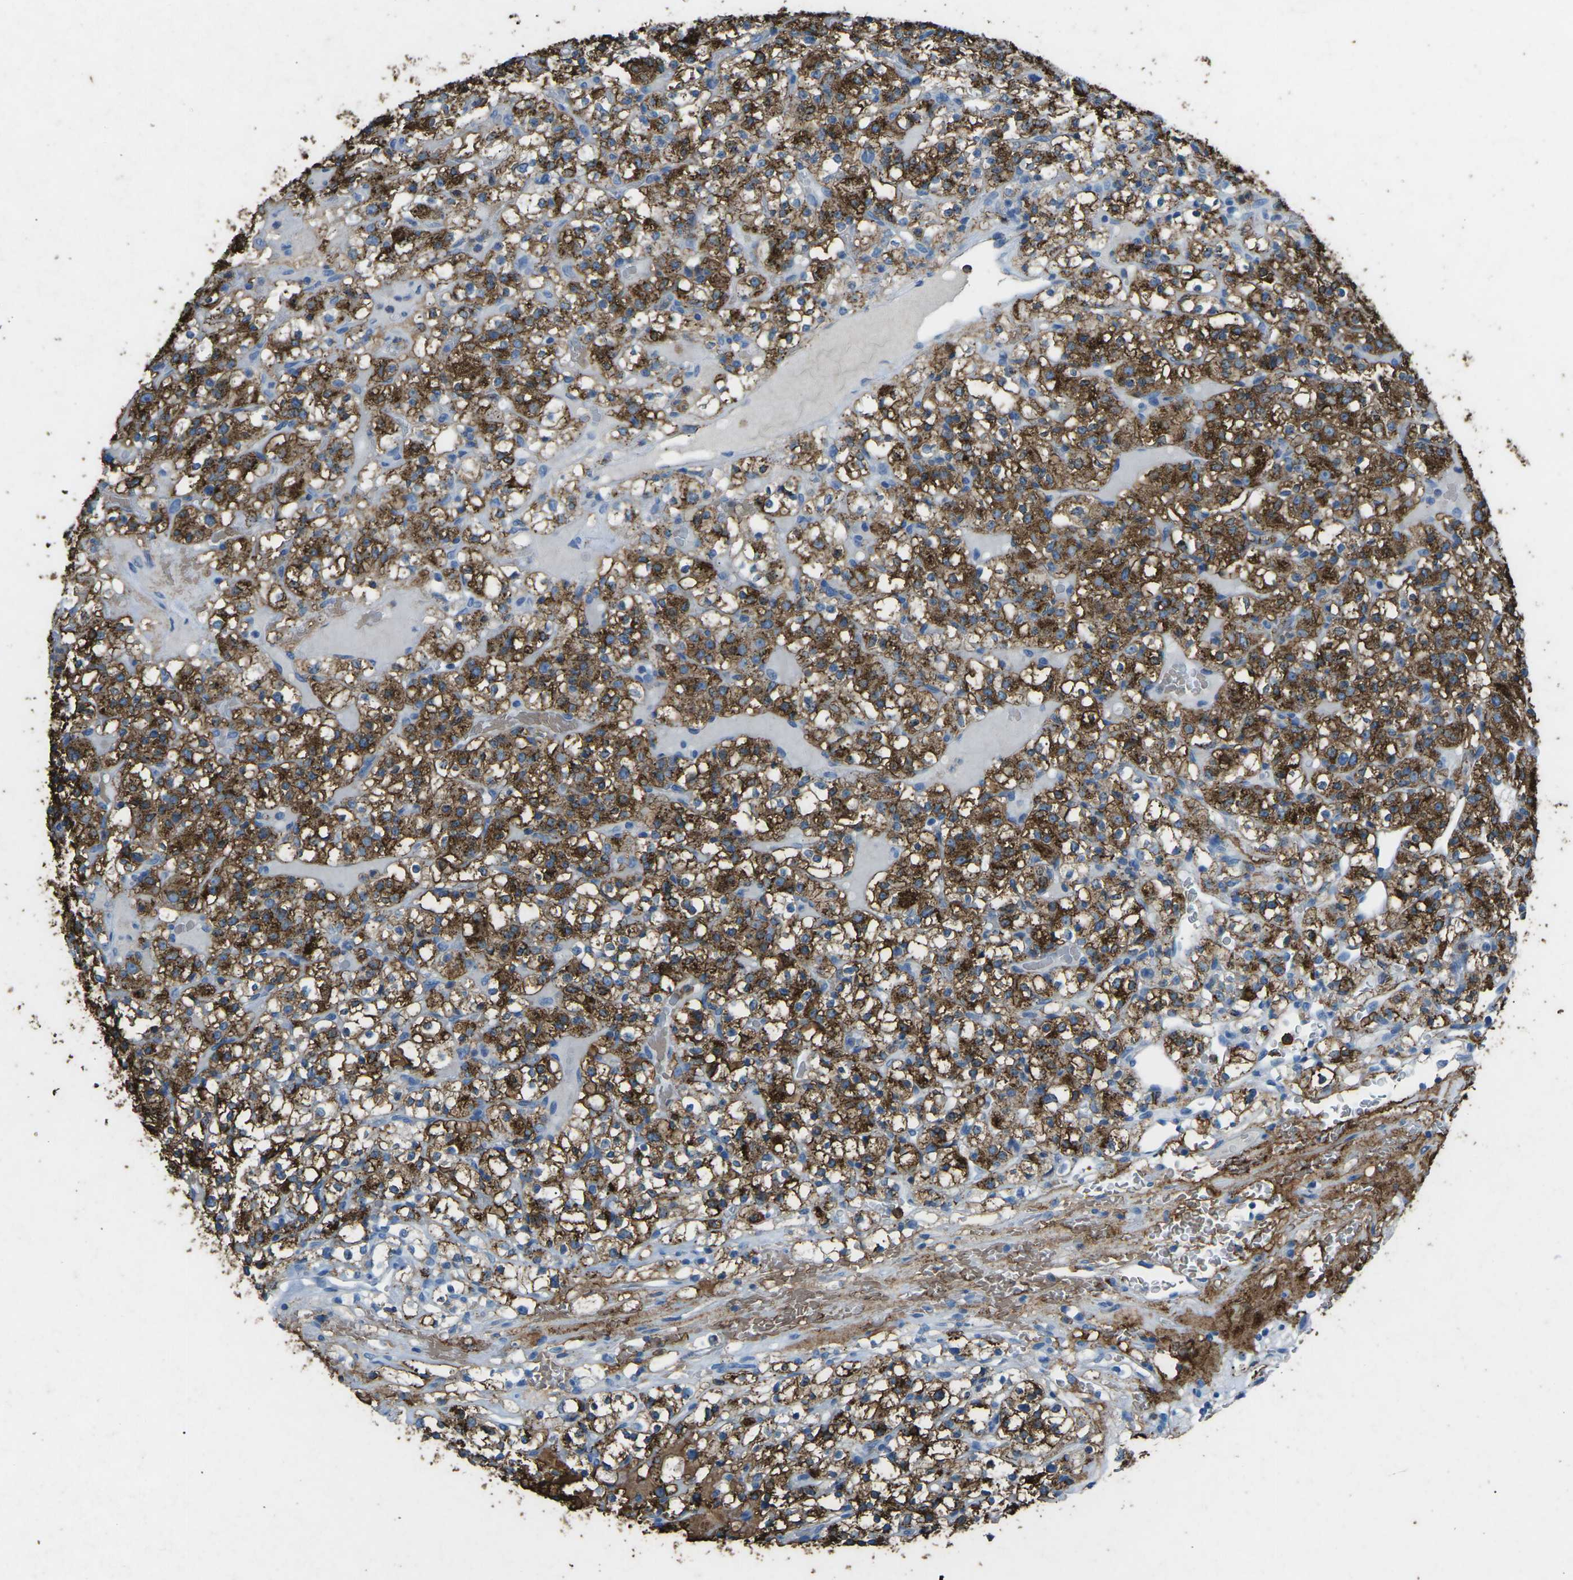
{"staining": {"intensity": "moderate", "quantity": ">75%", "location": "cytoplasmic/membranous"}, "tissue": "renal cancer", "cell_type": "Tumor cells", "image_type": "cancer", "snomed": [{"axis": "morphology", "description": "Normal tissue, NOS"}, {"axis": "morphology", "description": "Adenocarcinoma, NOS"}, {"axis": "topography", "description": "Kidney"}], "caption": "Renal cancer stained with immunohistochemistry (IHC) shows moderate cytoplasmic/membranous expression in about >75% of tumor cells. (IHC, brightfield microscopy, high magnification).", "gene": "CTAGE1", "patient": {"sex": "female", "age": 72}}